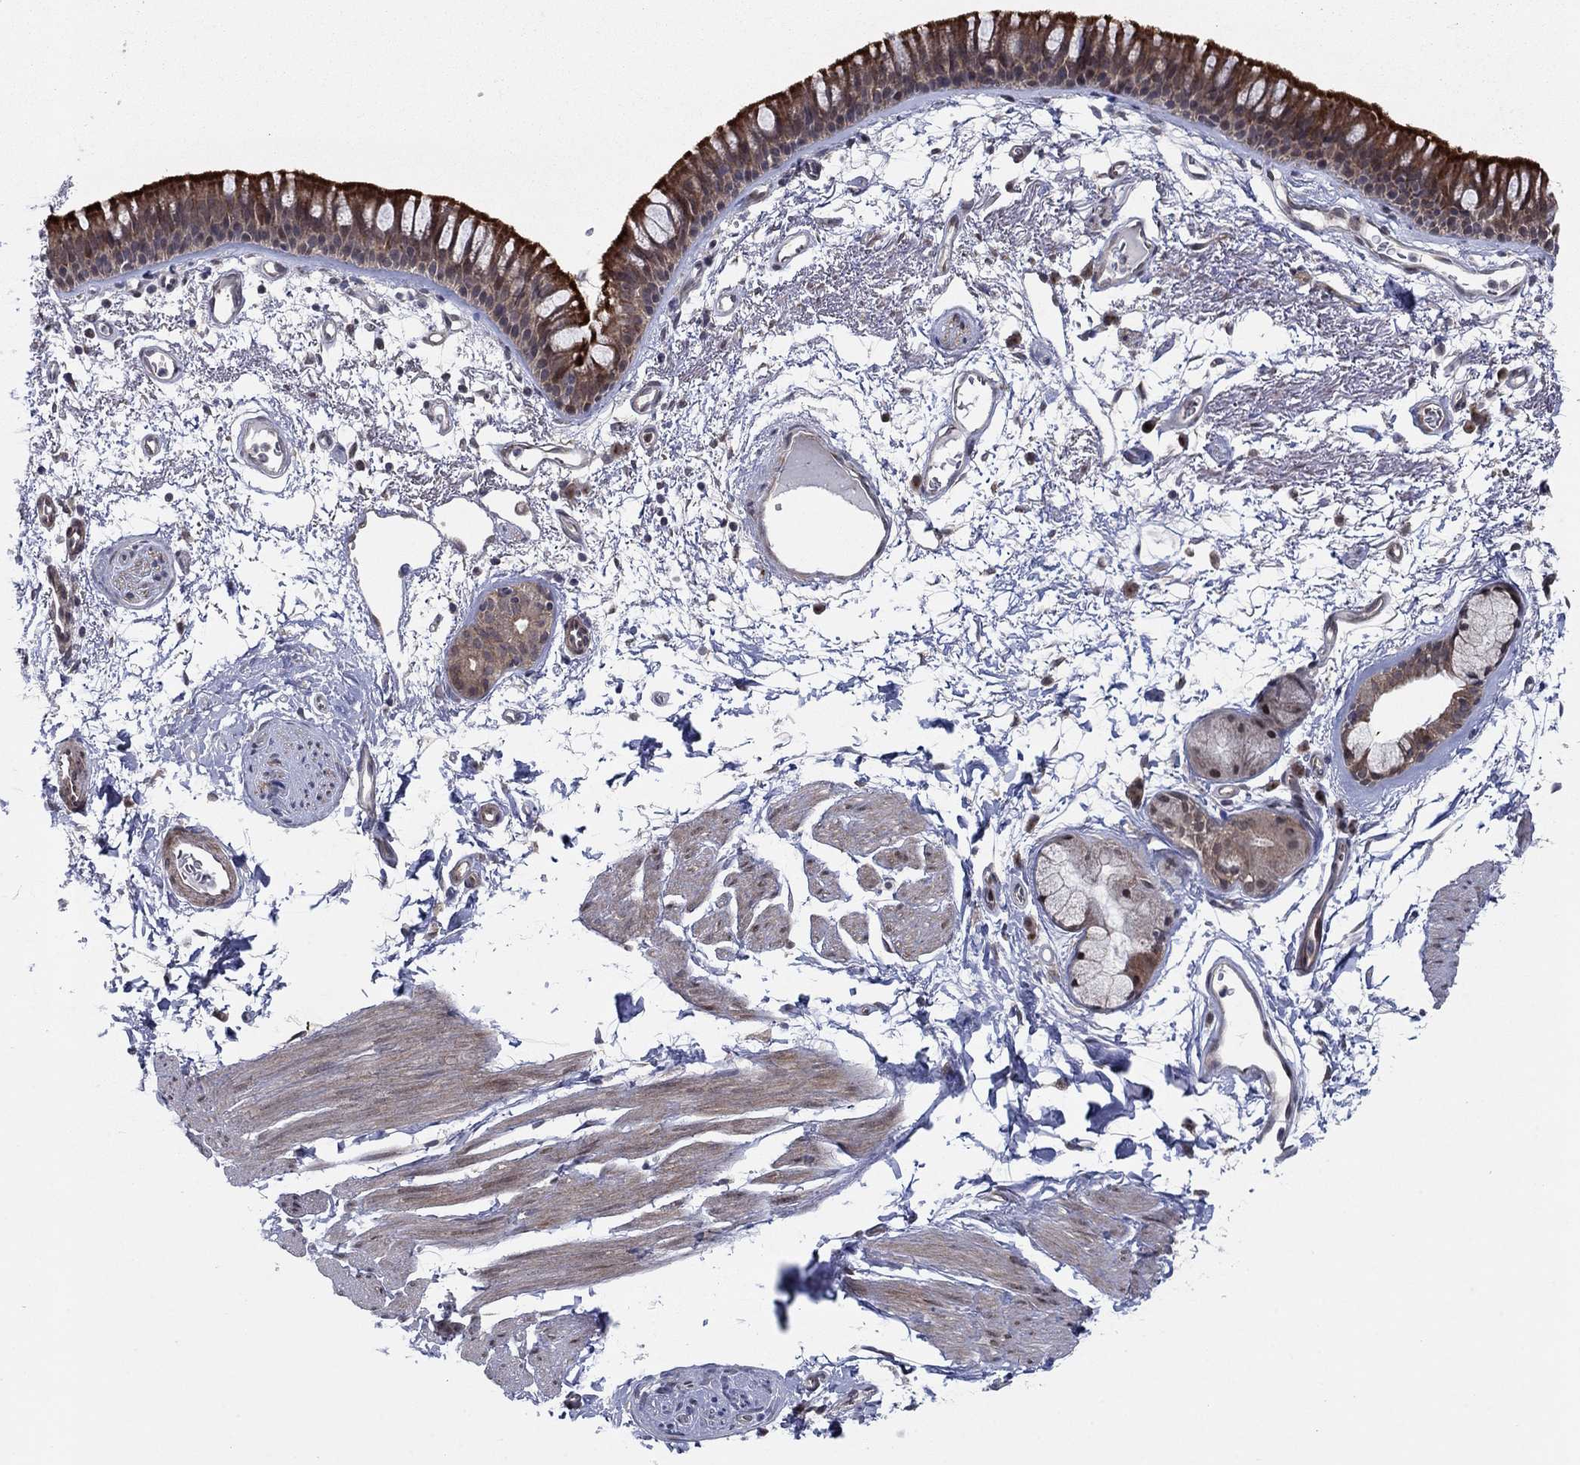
{"staining": {"intensity": "strong", "quantity": ">75%", "location": "cytoplasmic/membranous"}, "tissue": "bronchus", "cell_type": "Respiratory epithelial cells", "image_type": "normal", "snomed": [{"axis": "morphology", "description": "Normal tissue, NOS"}, {"axis": "topography", "description": "Cartilage tissue"}, {"axis": "topography", "description": "Bronchus"}], "caption": "Protein expression analysis of unremarkable bronchus reveals strong cytoplasmic/membranous expression in approximately >75% of respiratory epithelial cells.", "gene": "PSMC1", "patient": {"sex": "male", "age": 66}}